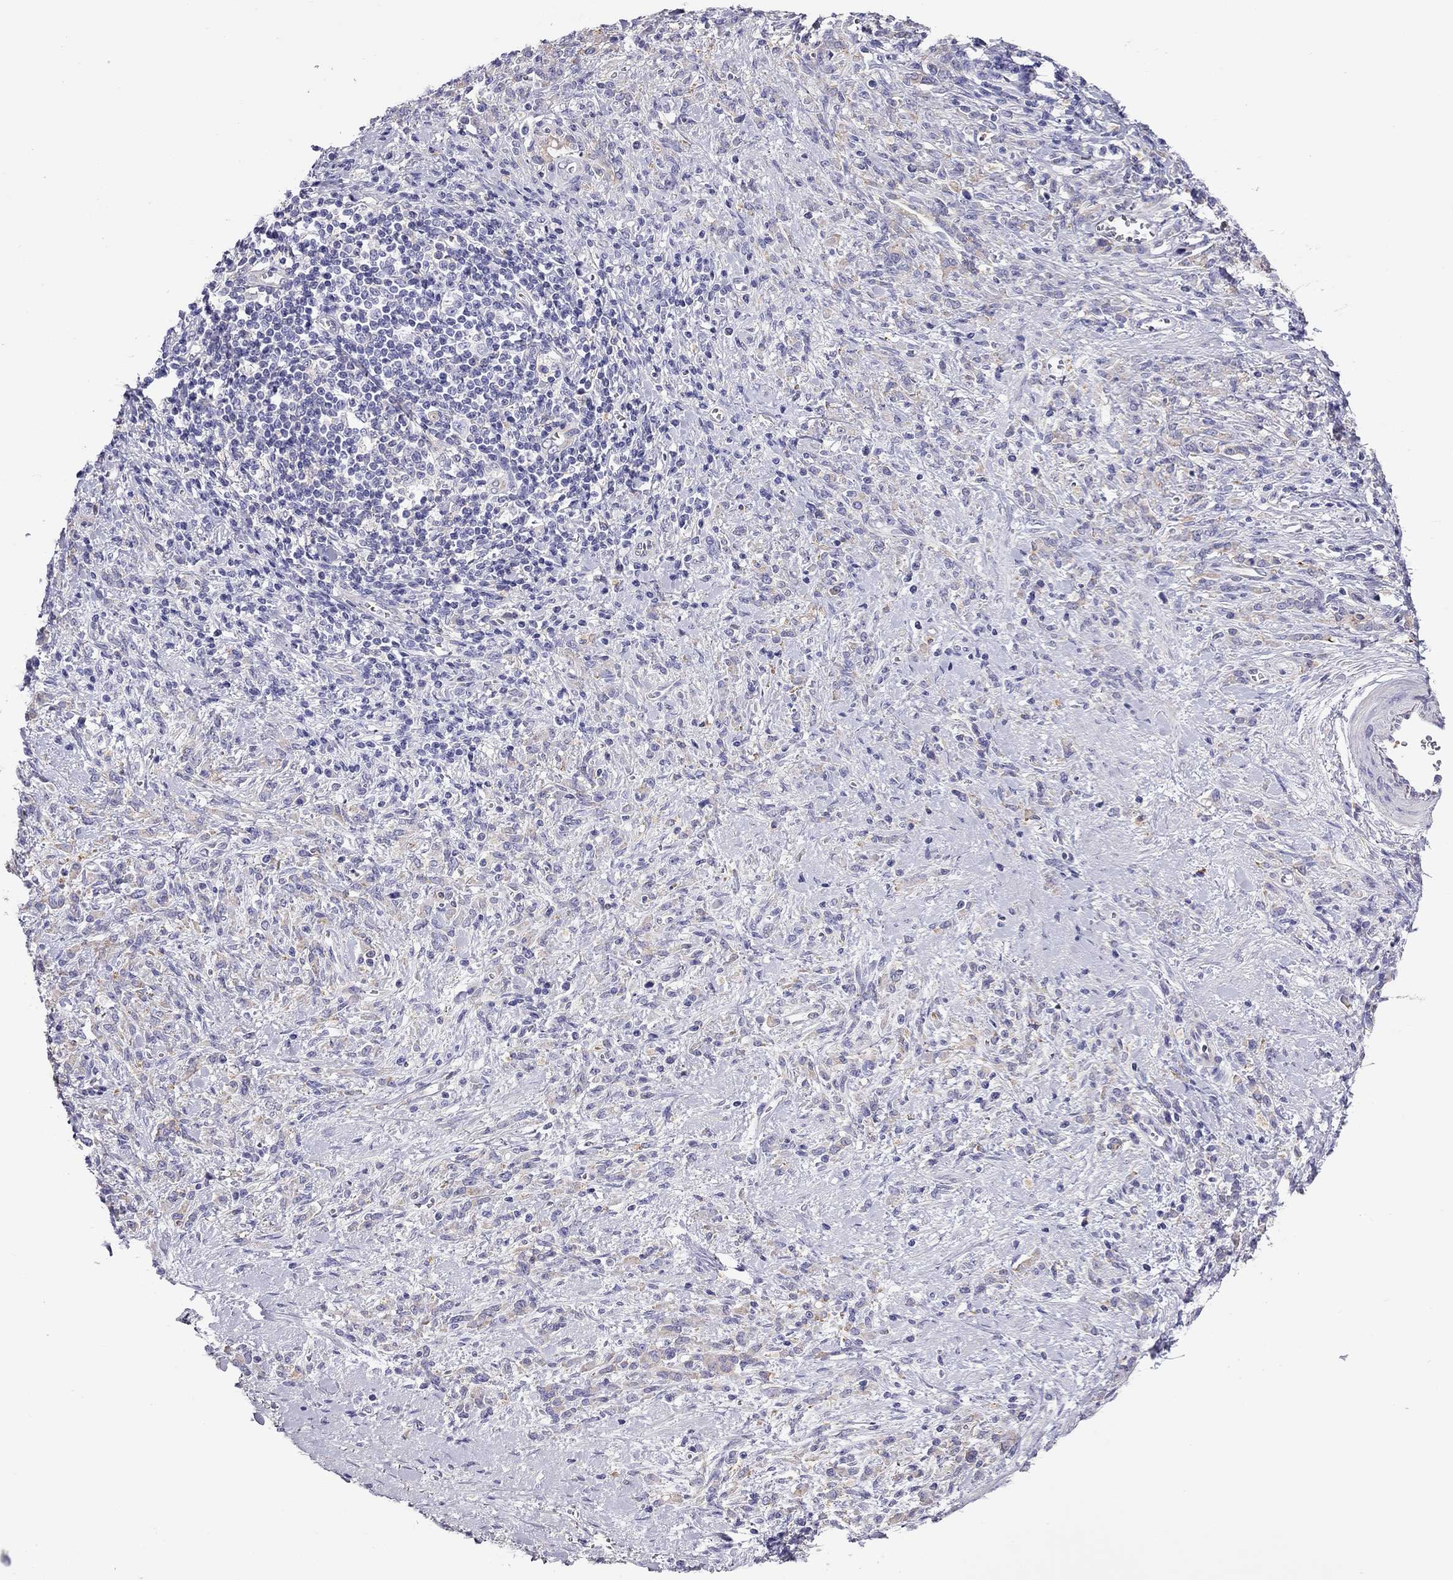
{"staining": {"intensity": "weak", "quantity": "25%-75%", "location": "cytoplasmic/membranous"}, "tissue": "stomach cancer", "cell_type": "Tumor cells", "image_type": "cancer", "snomed": [{"axis": "morphology", "description": "Adenocarcinoma, NOS"}, {"axis": "topography", "description": "Stomach"}], "caption": "A photomicrograph showing weak cytoplasmic/membranous expression in about 25%-75% of tumor cells in adenocarcinoma (stomach), as visualized by brown immunohistochemical staining.", "gene": "ALOX15B", "patient": {"sex": "female", "age": 57}}